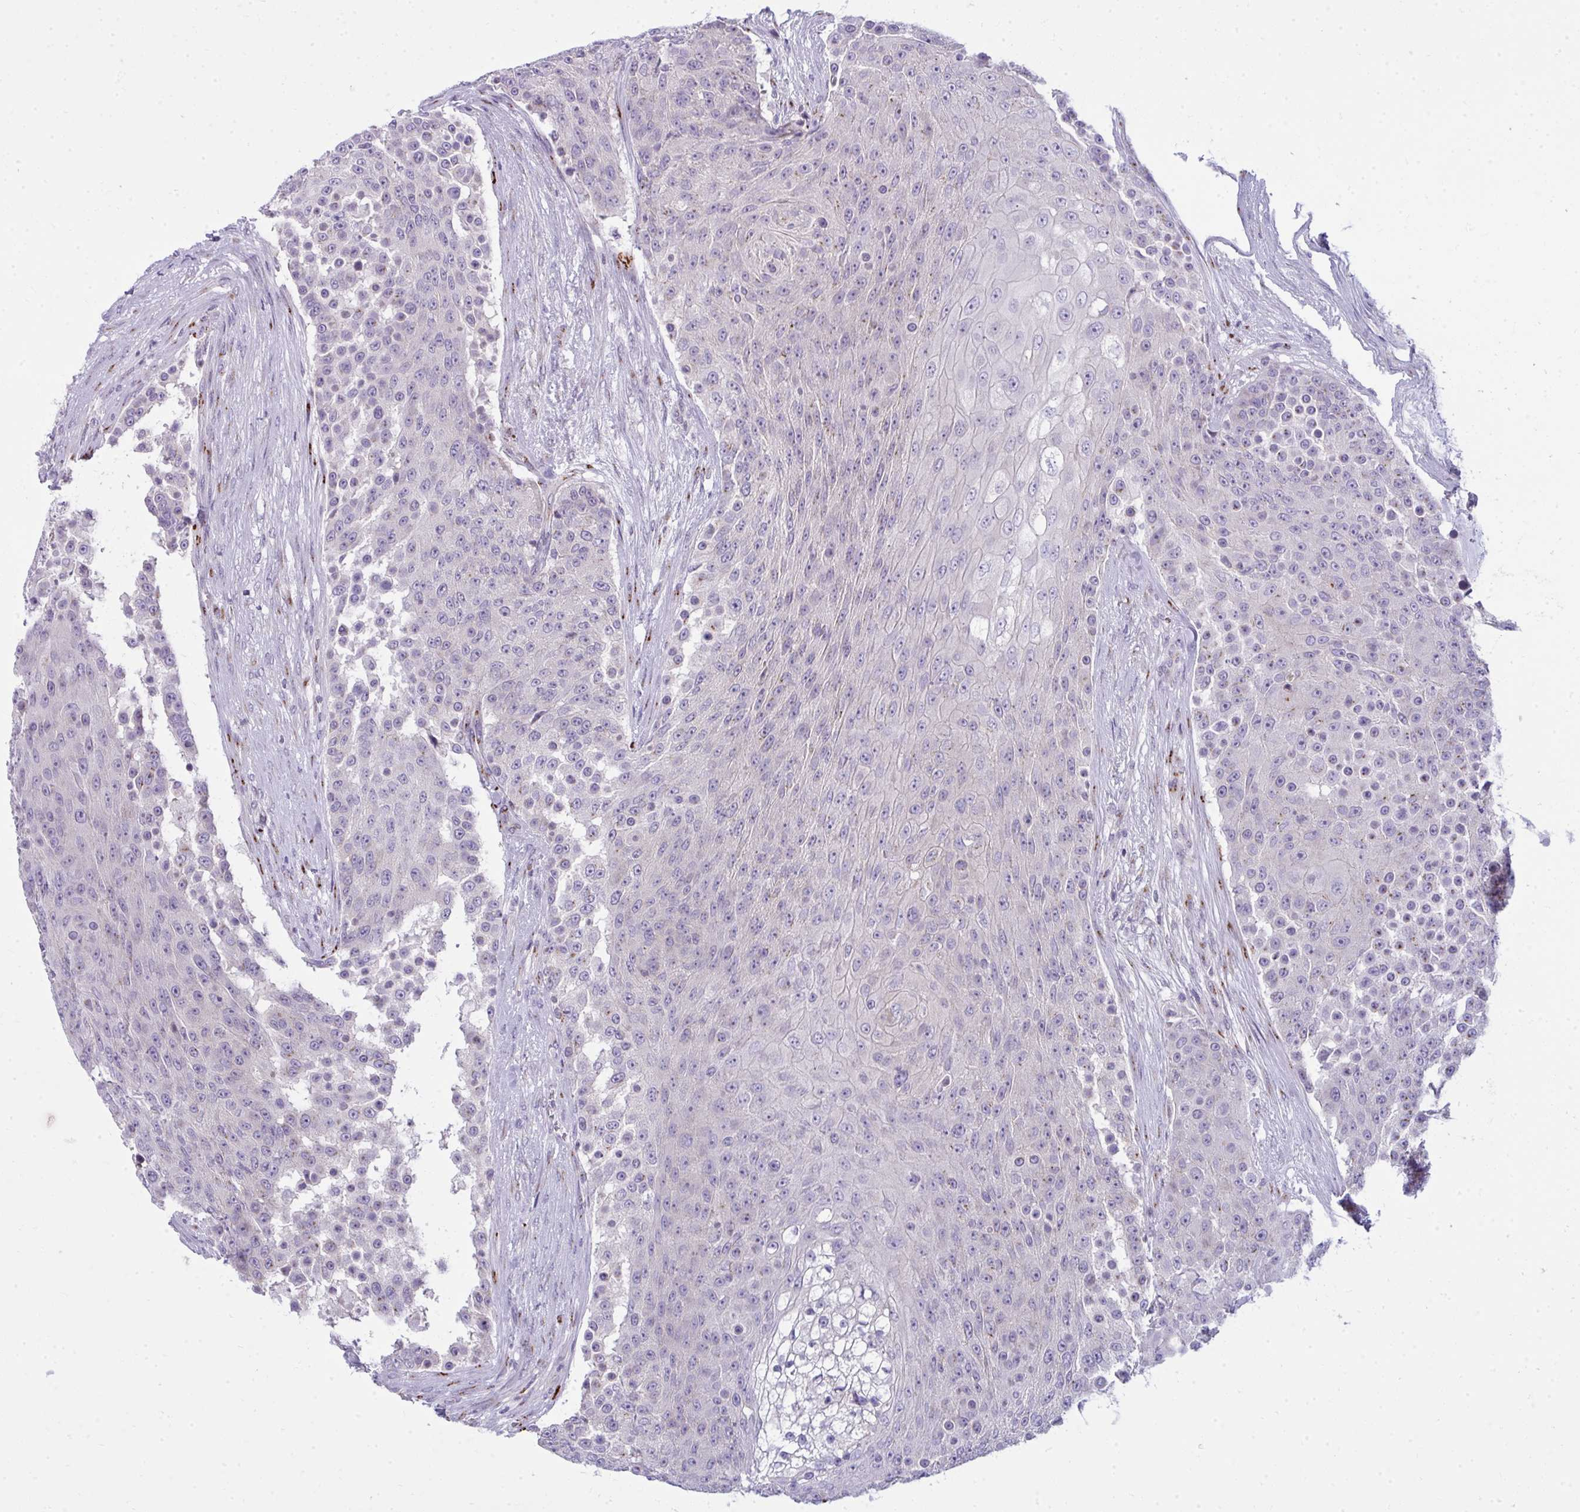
{"staining": {"intensity": "negative", "quantity": "none", "location": "none"}, "tissue": "urothelial cancer", "cell_type": "Tumor cells", "image_type": "cancer", "snomed": [{"axis": "morphology", "description": "Urothelial carcinoma, High grade"}, {"axis": "topography", "description": "Urinary bladder"}], "caption": "Urothelial carcinoma (high-grade) was stained to show a protein in brown. There is no significant expression in tumor cells.", "gene": "DTX4", "patient": {"sex": "female", "age": 63}}